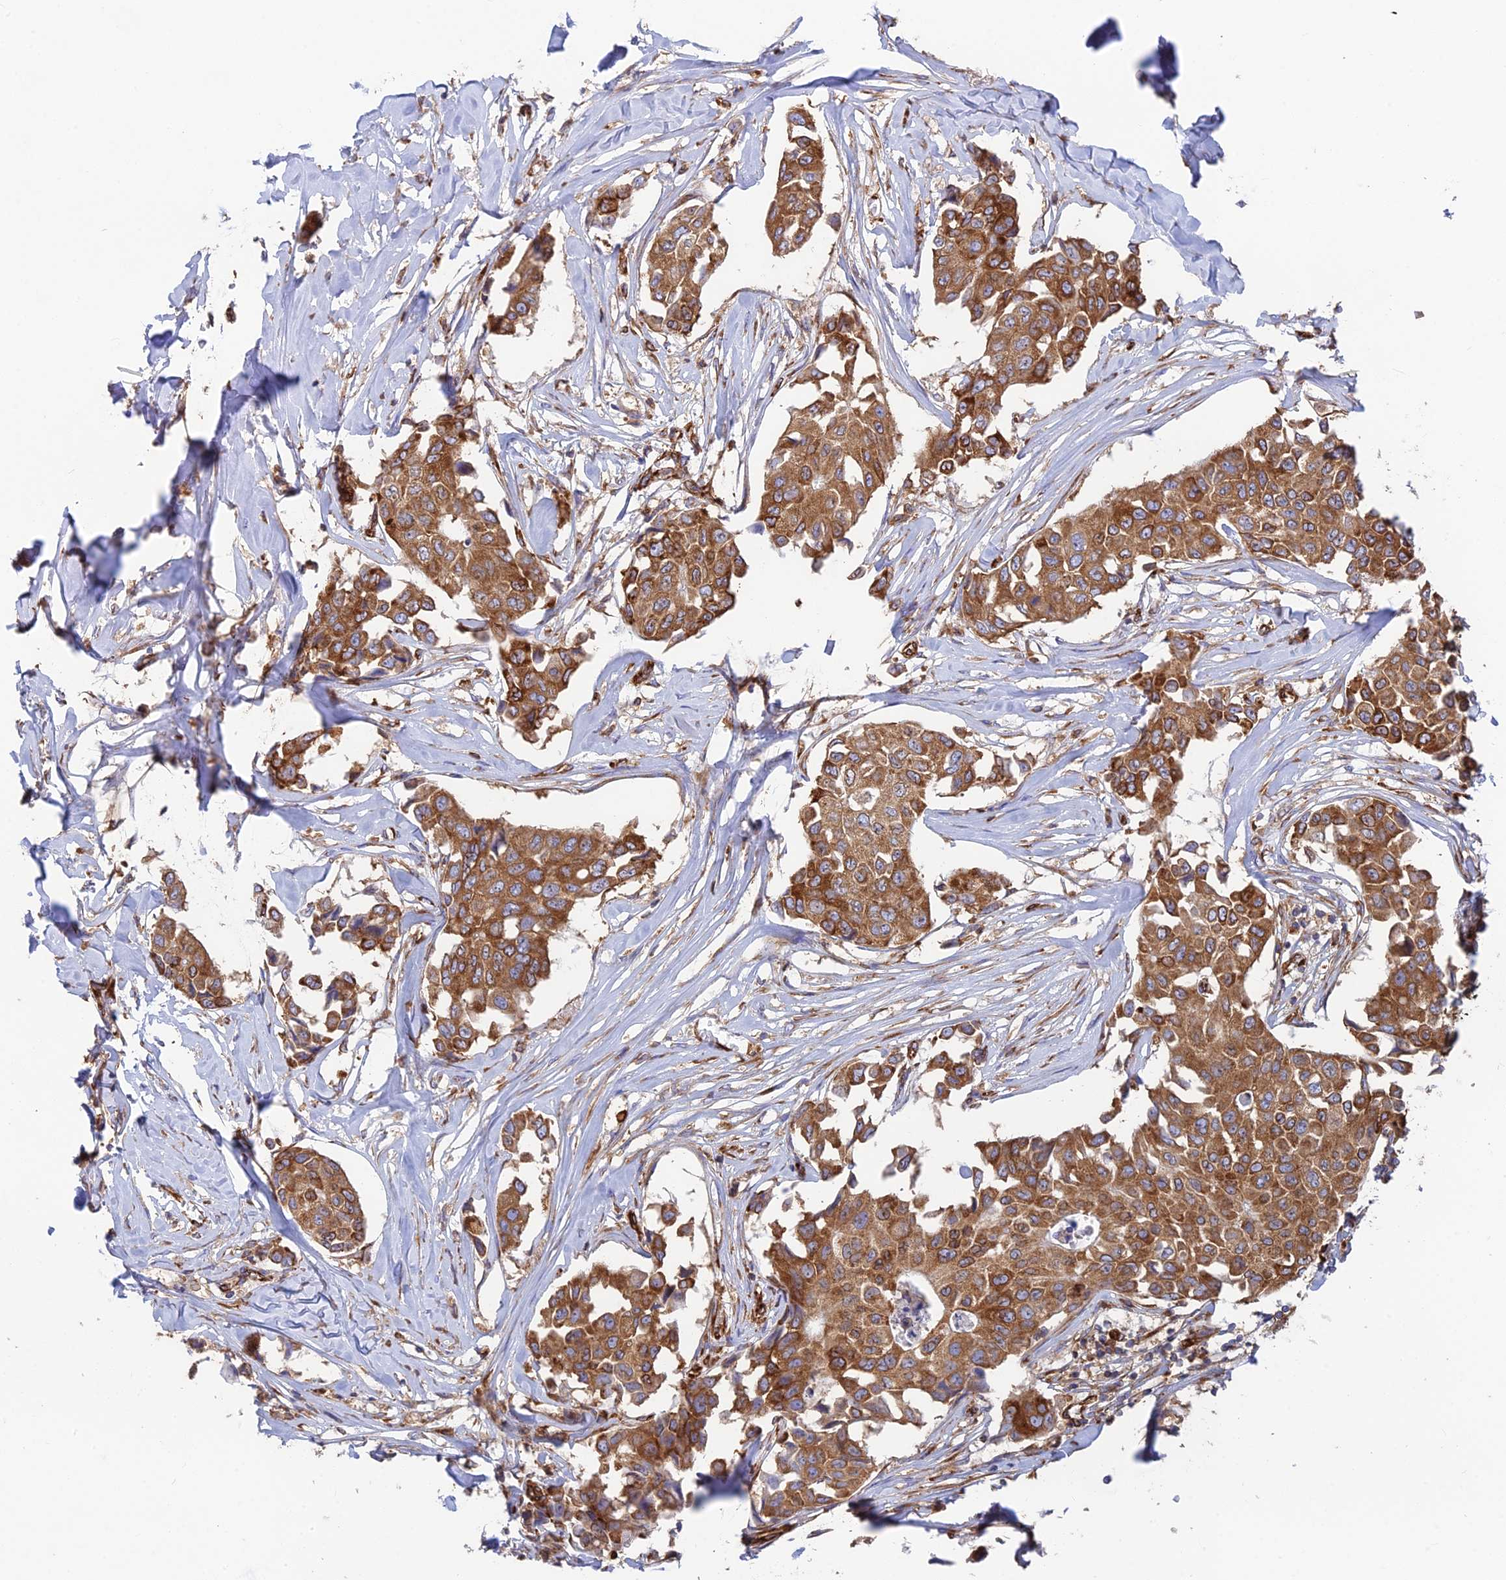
{"staining": {"intensity": "moderate", "quantity": ">75%", "location": "cytoplasmic/membranous"}, "tissue": "breast cancer", "cell_type": "Tumor cells", "image_type": "cancer", "snomed": [{"axis": "morphology", "description": "Duct carcinoma"}, {"axis": "topography", "description": "Breast"}], "caption": "Human intraductal carcinoma (breast) stained for a protein (brown) shows moderate cytoplasmic/membranous positive expression in about >75% of tumor cells.", "gene": "CCDC69", "patient": {"sex": "female", "age": 80}}